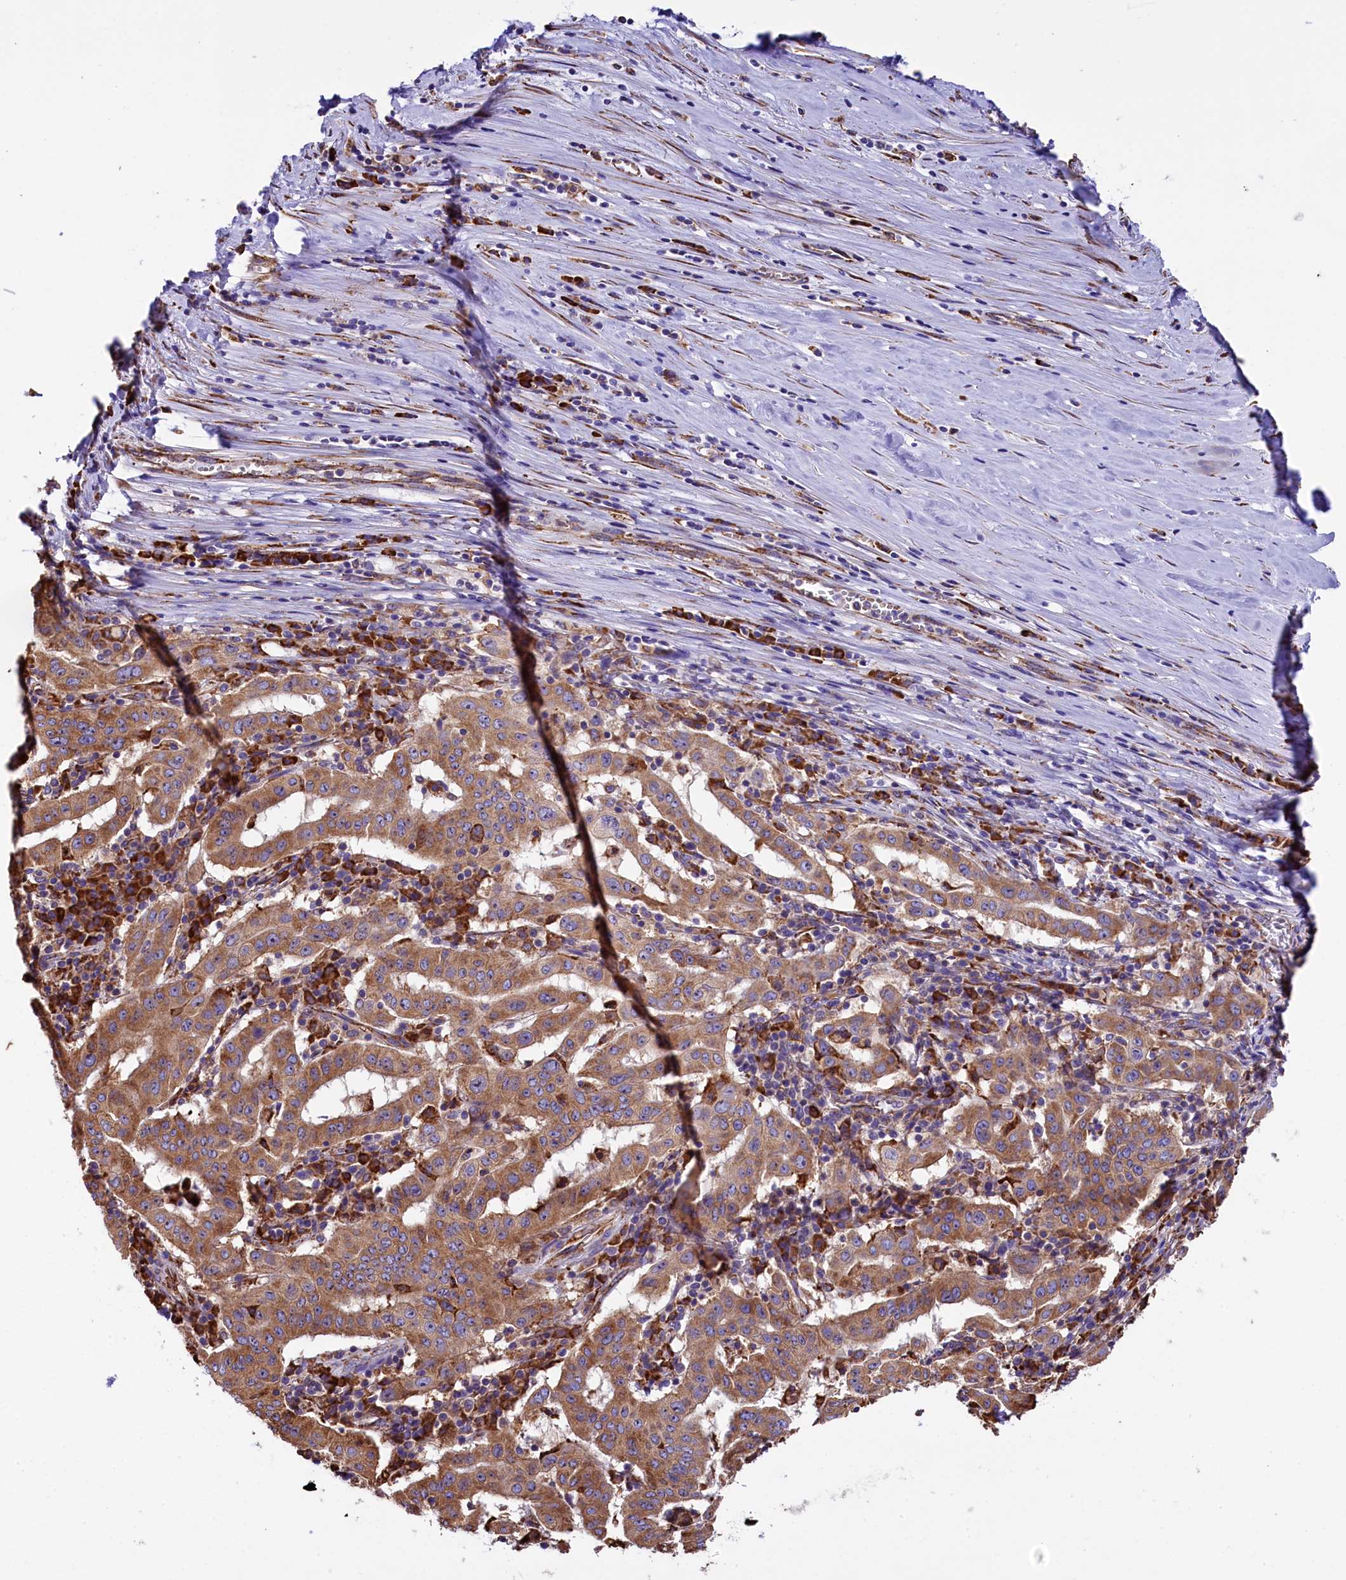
{"staining": {"intensity": "moderate", "quantity": ">75%", "location": "cytoplasmic/membranous"}, "tissue": "pancreatic cancer", "cell_type": "Tumor cells", "image_type": "cancer", "snomed": [{"axis": "morphology", "description": "Adenocarcinoma, NOS"}, {"axis": "topography", "description": "Pancreas"}], "caption": "Immunohistochemistry (IHC) image of pancreatic cancer stained for a protein (brown), which demonstrates medium levels of moderate cytoplasmic/membranous positivity in about >75% of tumor cells.", "gene": "CAPS2", "patient": {"sex": "male", "age": 63}}